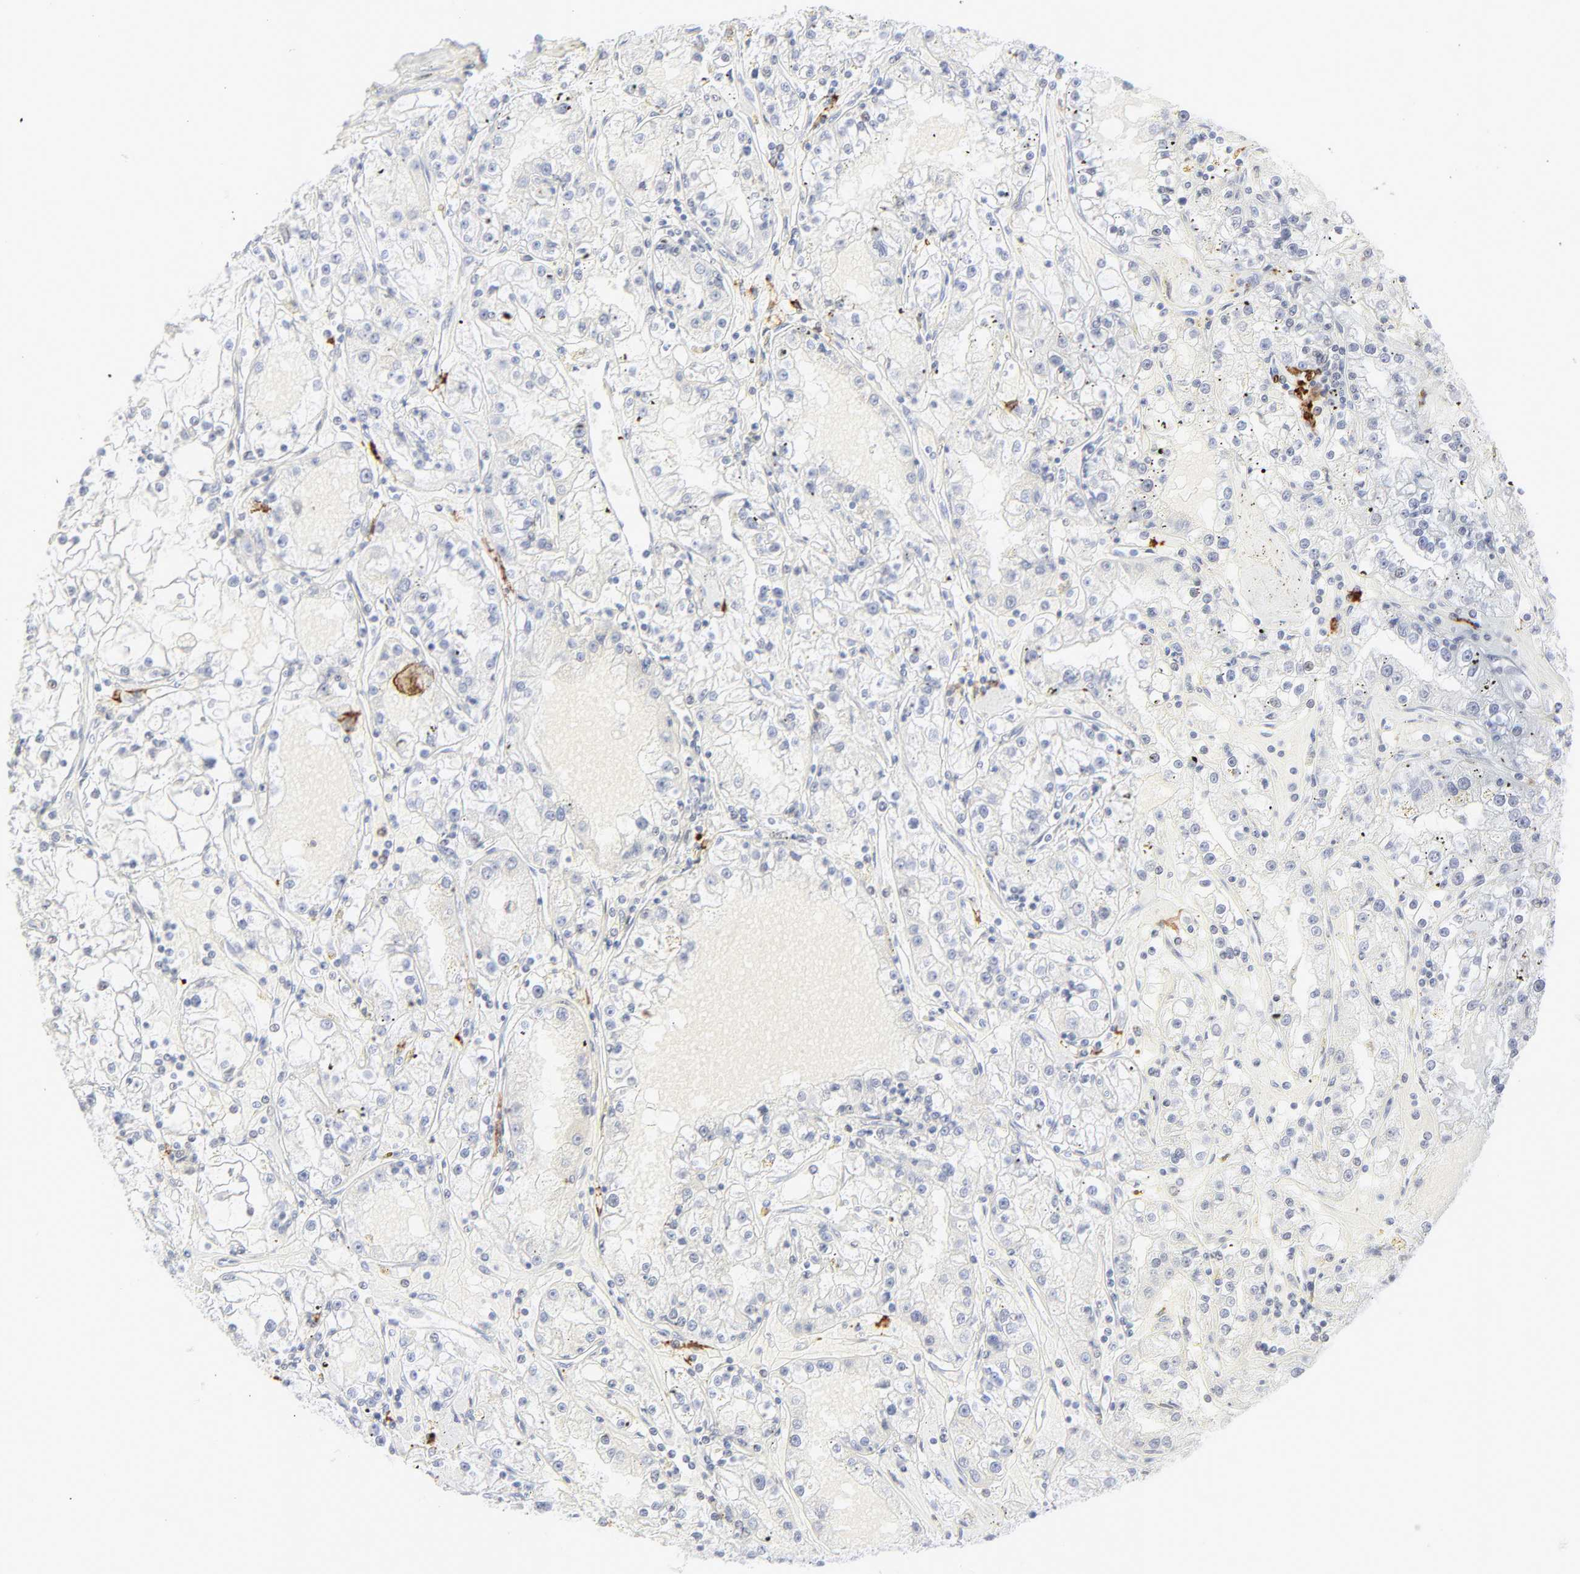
{"staining": {"intensity": "negative", "quantity": "none", "location": "none"}, "tissue": "renal cancer", "cell_type": "Tumor cells", "image_type": "cancer", "snomed": [{"axis": "morphology", "description": "Adenocarcinoma, NOS"}, {"axis": "topography", "description": "Kidney"}], "caption": "Protein analysis of adenocarcinoma (renal) demonstrates no significant staining in tumor cells. Nuclei are stained in blue.", "gene": "CCR7", "patient": {"sex": "male", "age": 56}}